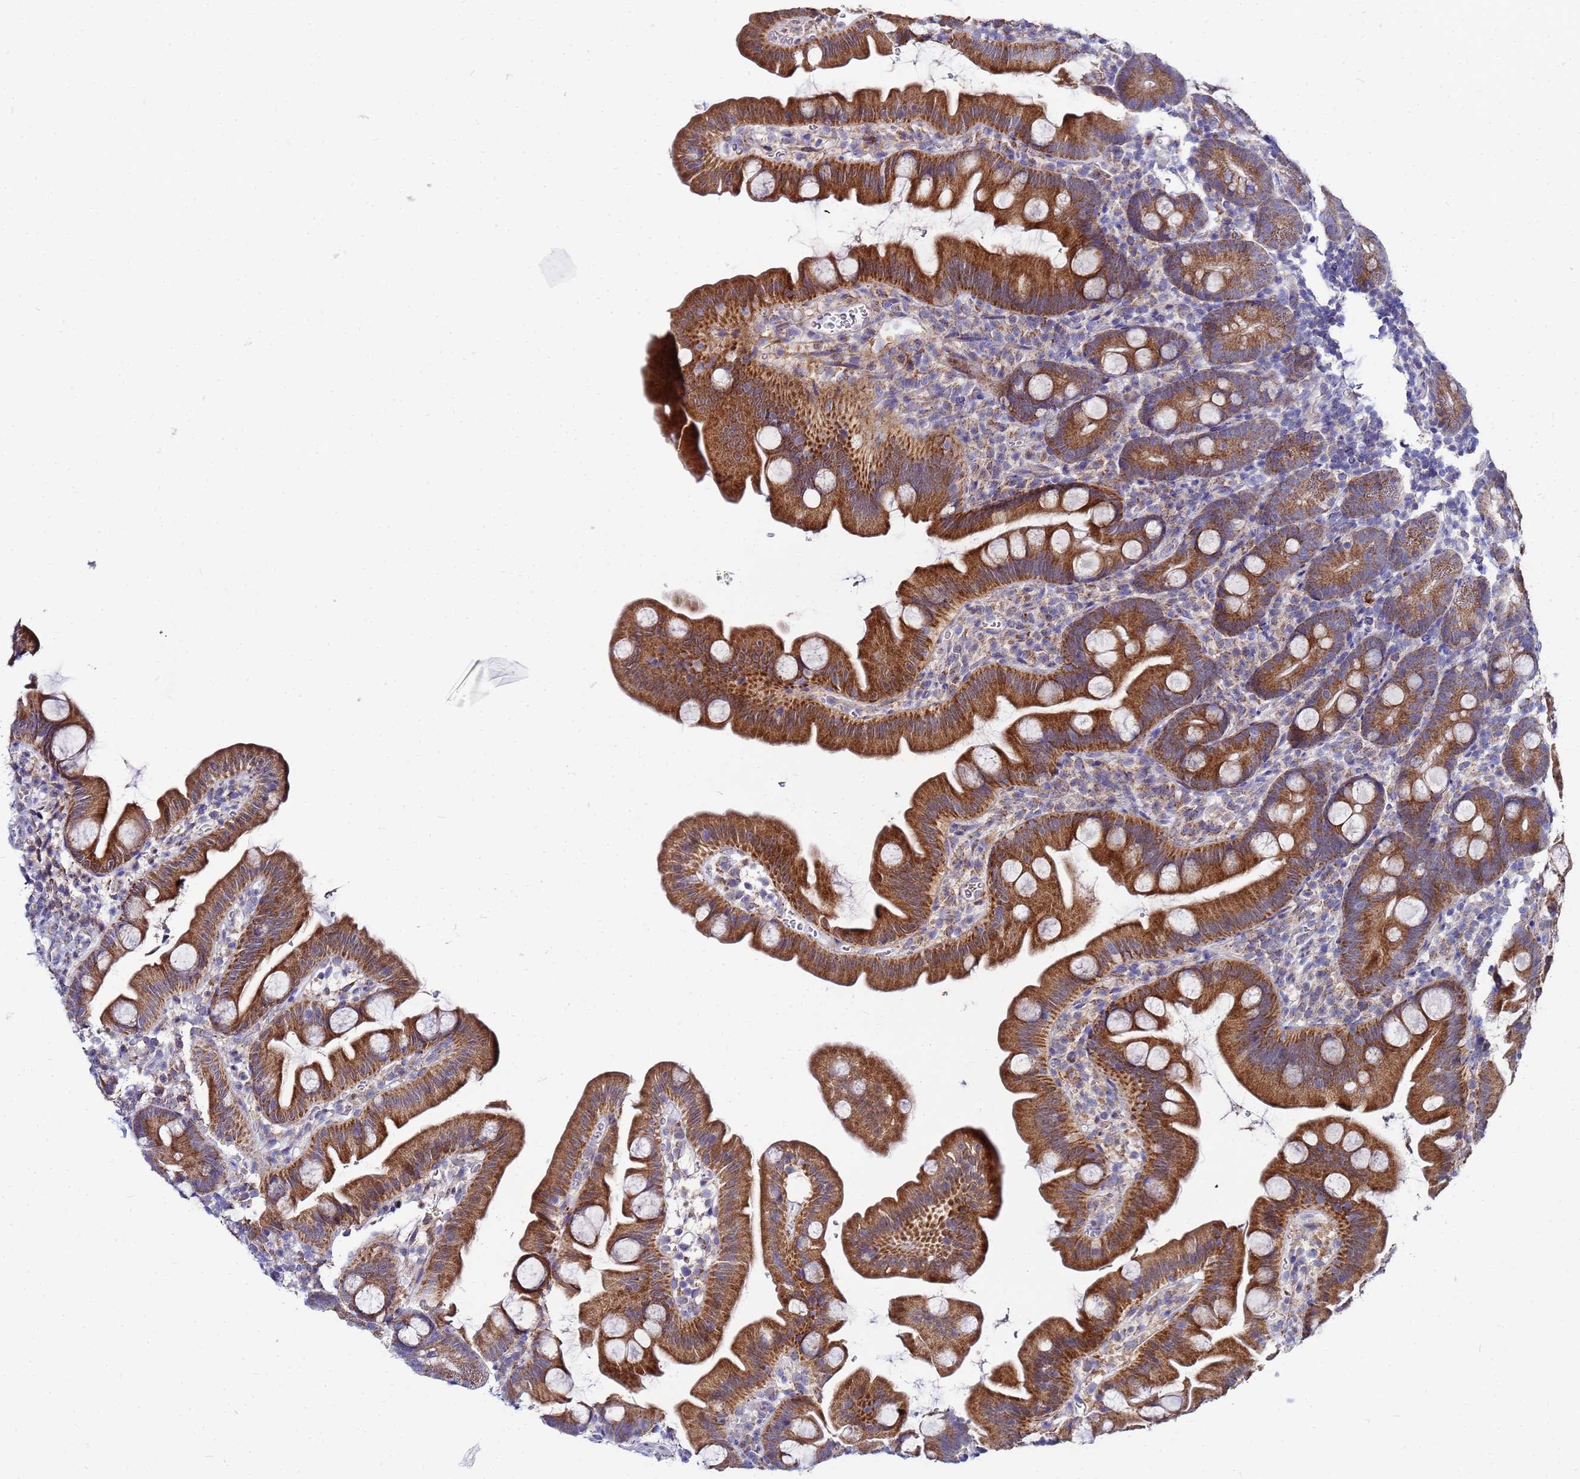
{"staining": {"intensity": "strong", "quantity": ">75%", "location": "cytoplasmic/membranous"}, "tissue": "small intestine", "cell_type": "Glandular cells", "image_type": "normal", "snomed": [{"axis": "morphology", "description": "Normal tissue, NOS"}, {"axis": "topography", "description": "Small intestine"}], "caption": "This micrograph shows normal small intestine stained with IHC to label a protein in brown. The cytoplasmic/membranous of glandular cells show strong positivity for the protein. Nuclei are counter-stained blue.", "gene": "FAHD2A", "patient": {"sex": "female", "age": 68}}